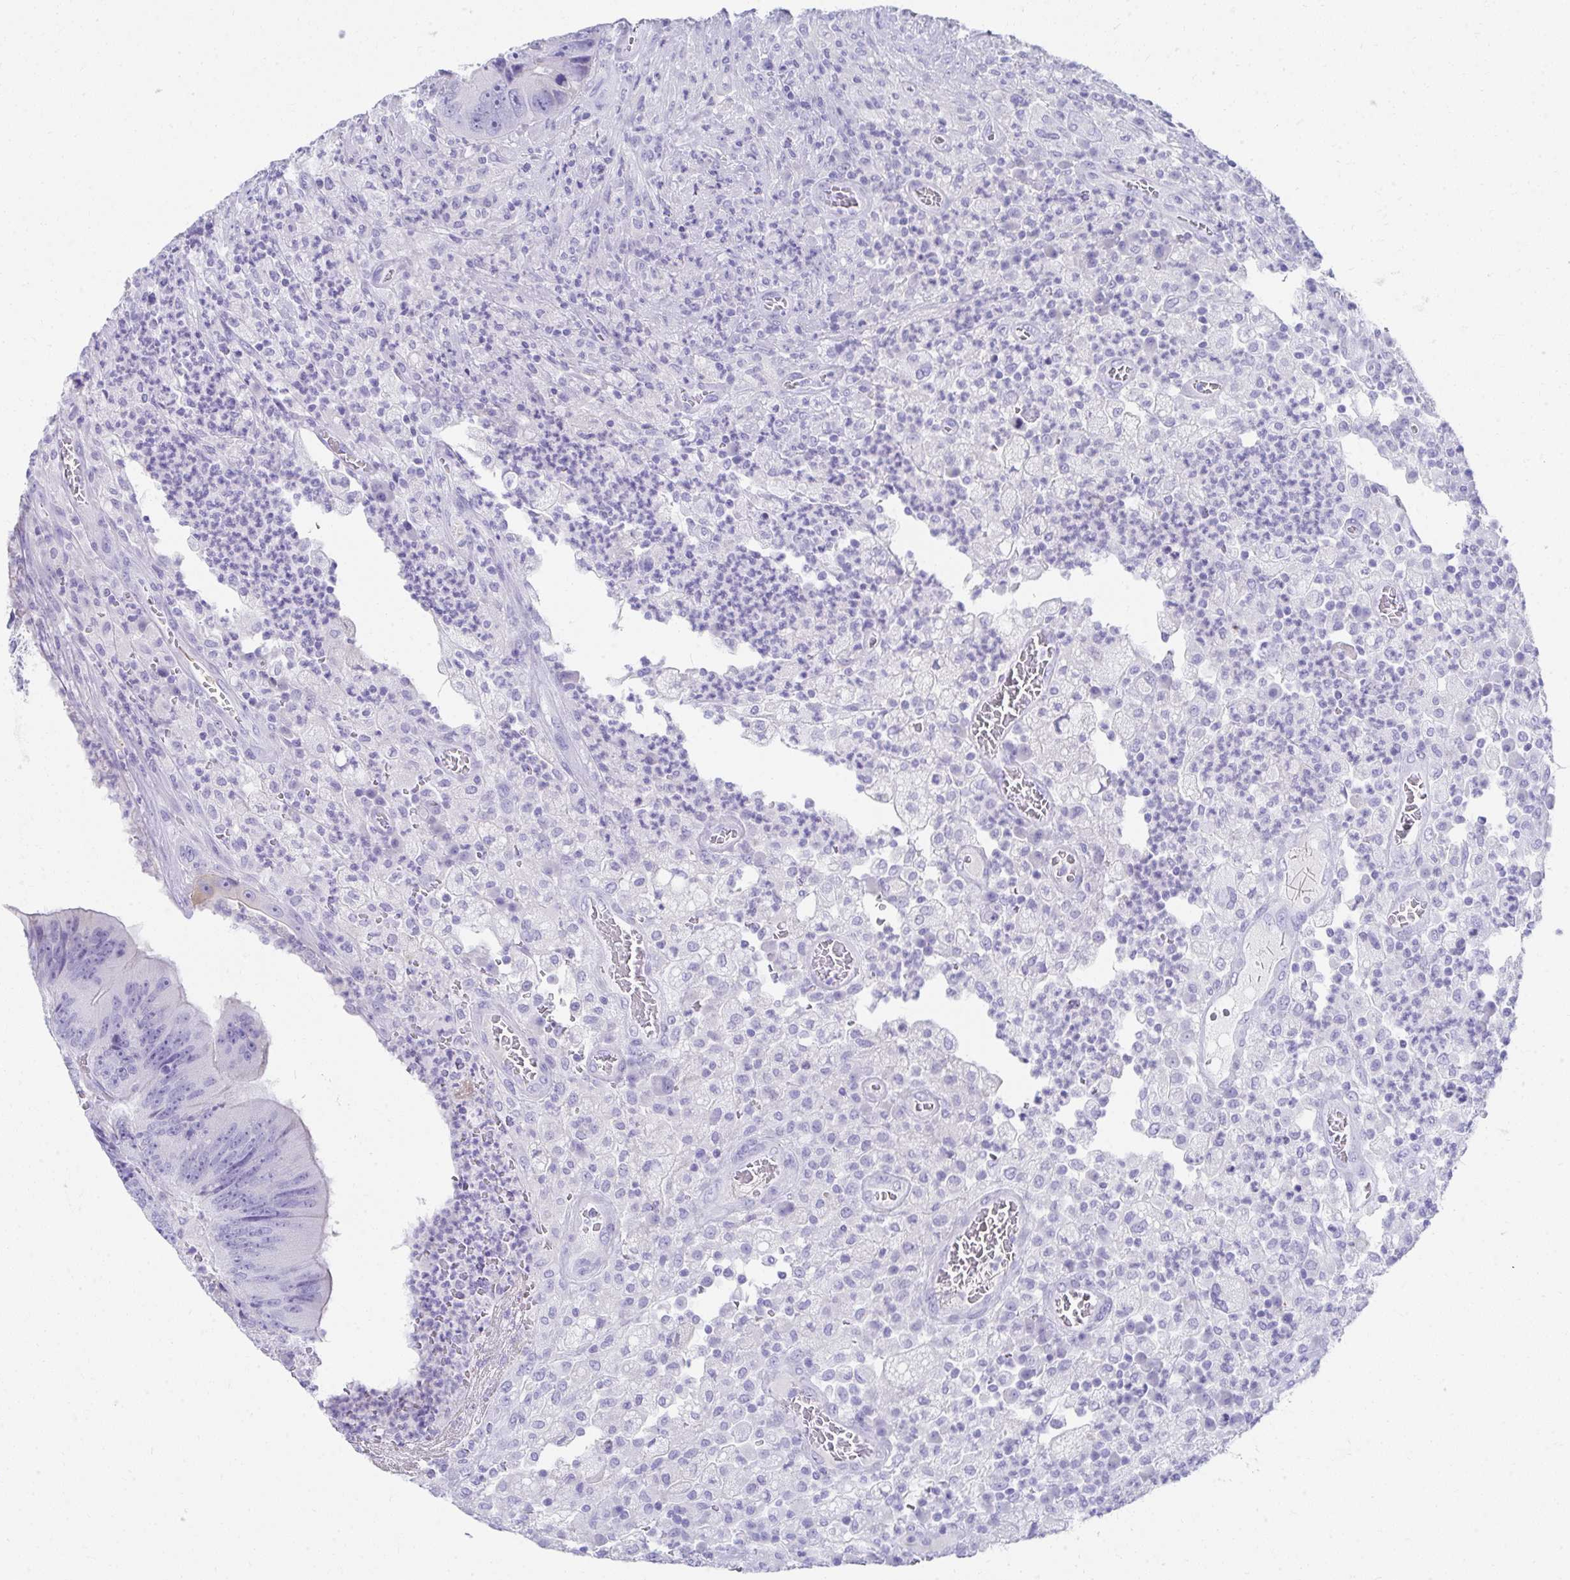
{"staining": {"intensity": "negative", "quantity": "none", "location": "none"}, "tissue": "colorectal cancer", "cell_type": "Tumor cells", "image_type": "cancer", "snomed": [{"axis": "morphology", "description": "Adenocarcinoma, NOS"}, {"axis": "topography", "description": "Colon"}], "caption": "Adenocarcinoma (colorectal) was stained to show a protein in brown. There is no significant expression in tumor cells.", "gene": "SEC14L3", "patient": {"sex": "female", "age": 86}}